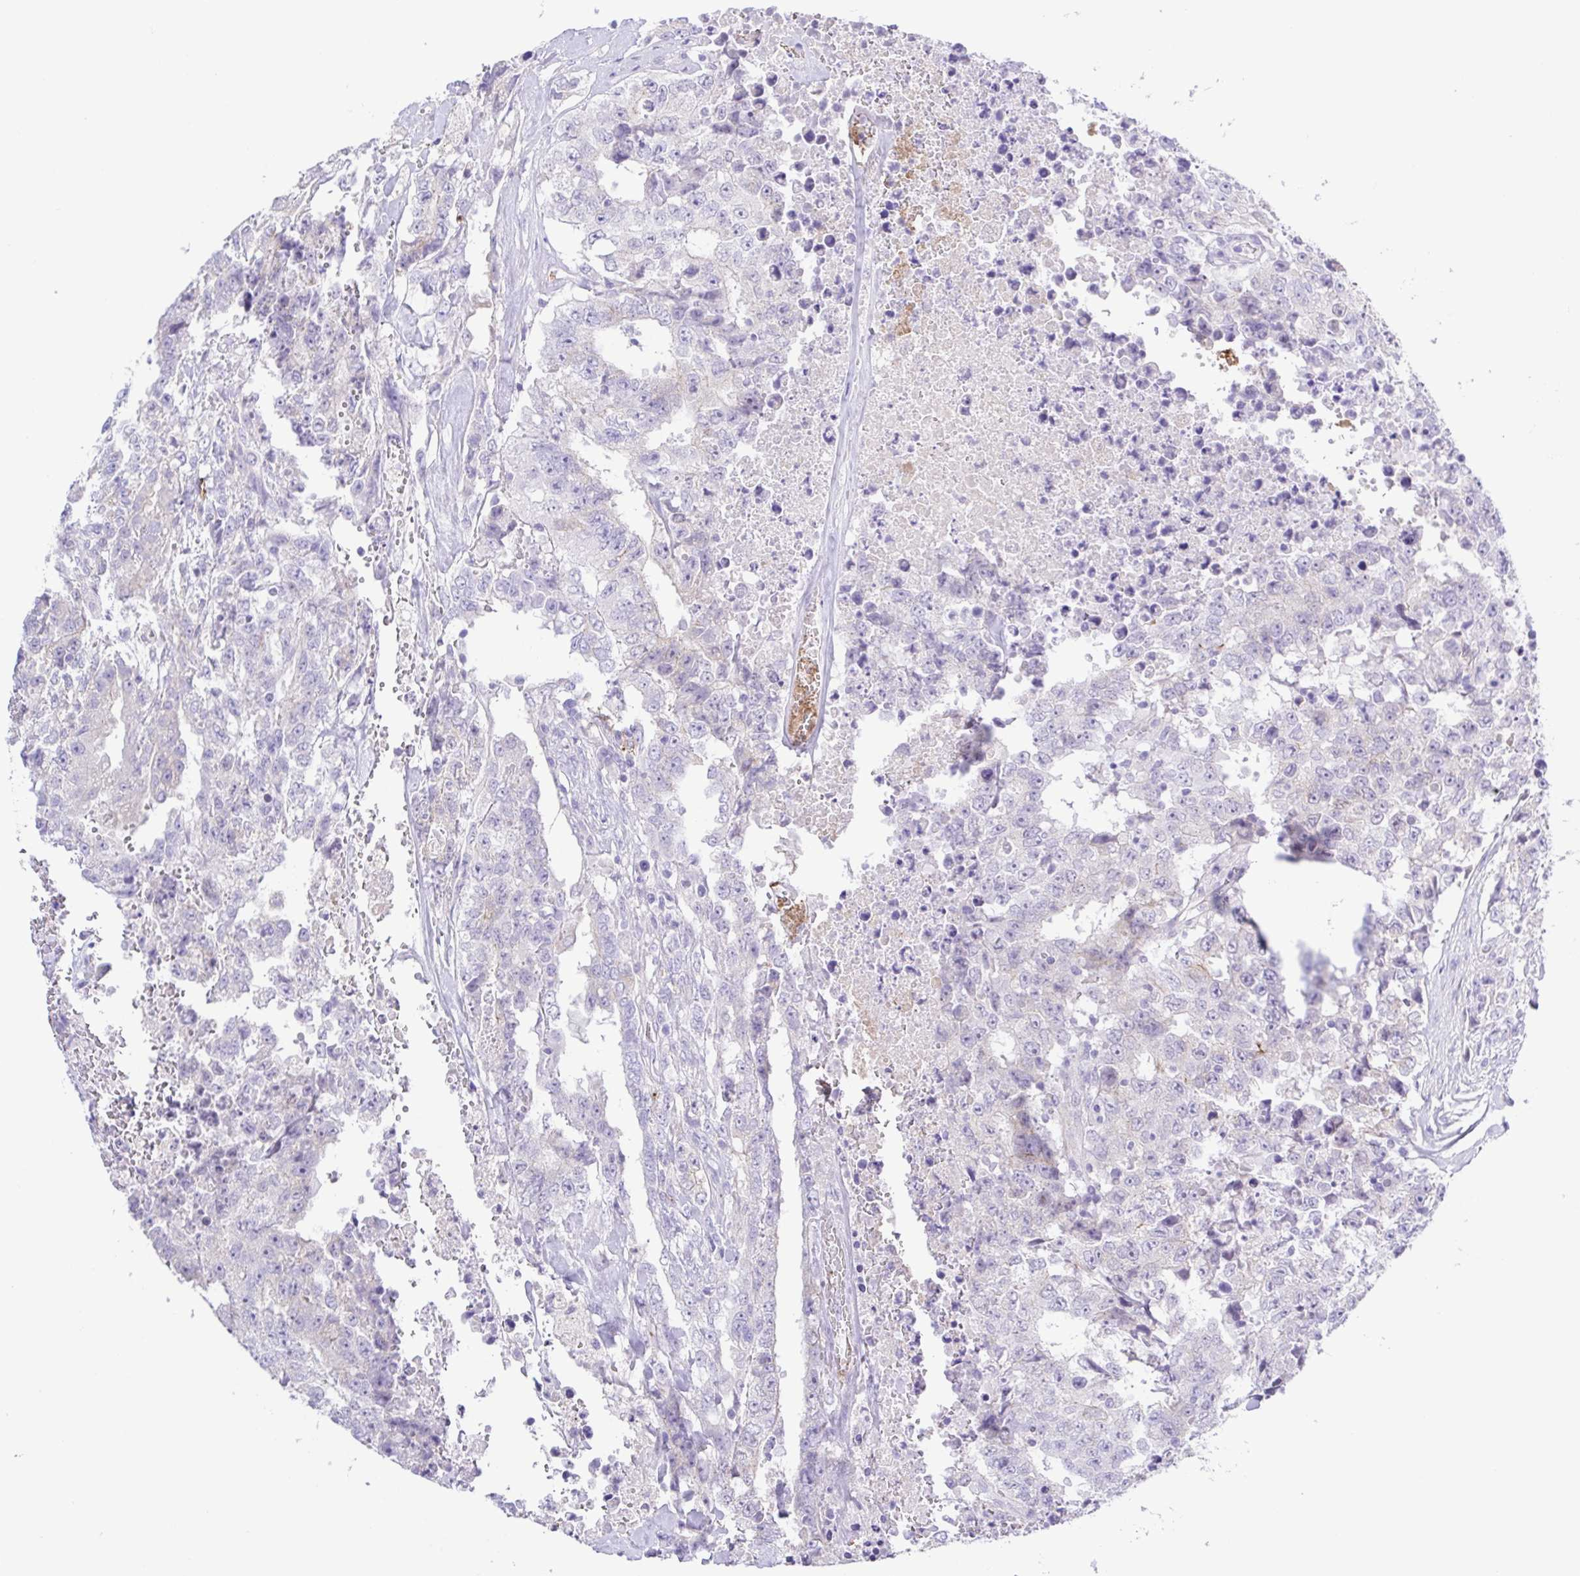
{"staining": {"intensity": "negative", "quantity": "none", "location": "none"}, "tissue": "testis cancer", "cell_type": "Tumor cells", "image_type": "cancer", "snomed": [{"axis": "morphology", "description": "Carcinoma, Embryonal, NOS"}, {"axis": "topography", "description": "Testis"}], "caption": "Immunohistochemistry (IHC) image of human embryonal carcinoma (testis) stained for a protein (brown), which exhibits no expression in tumor cells. (Stains: DAB (3,3'-diaminobenzidine) IHC with hematoxylin counter stain, Microscopy: brightfield microscopy at high magnification).", "gene": "GABBR2", "patient": {"sex": "male", "age": 24}}